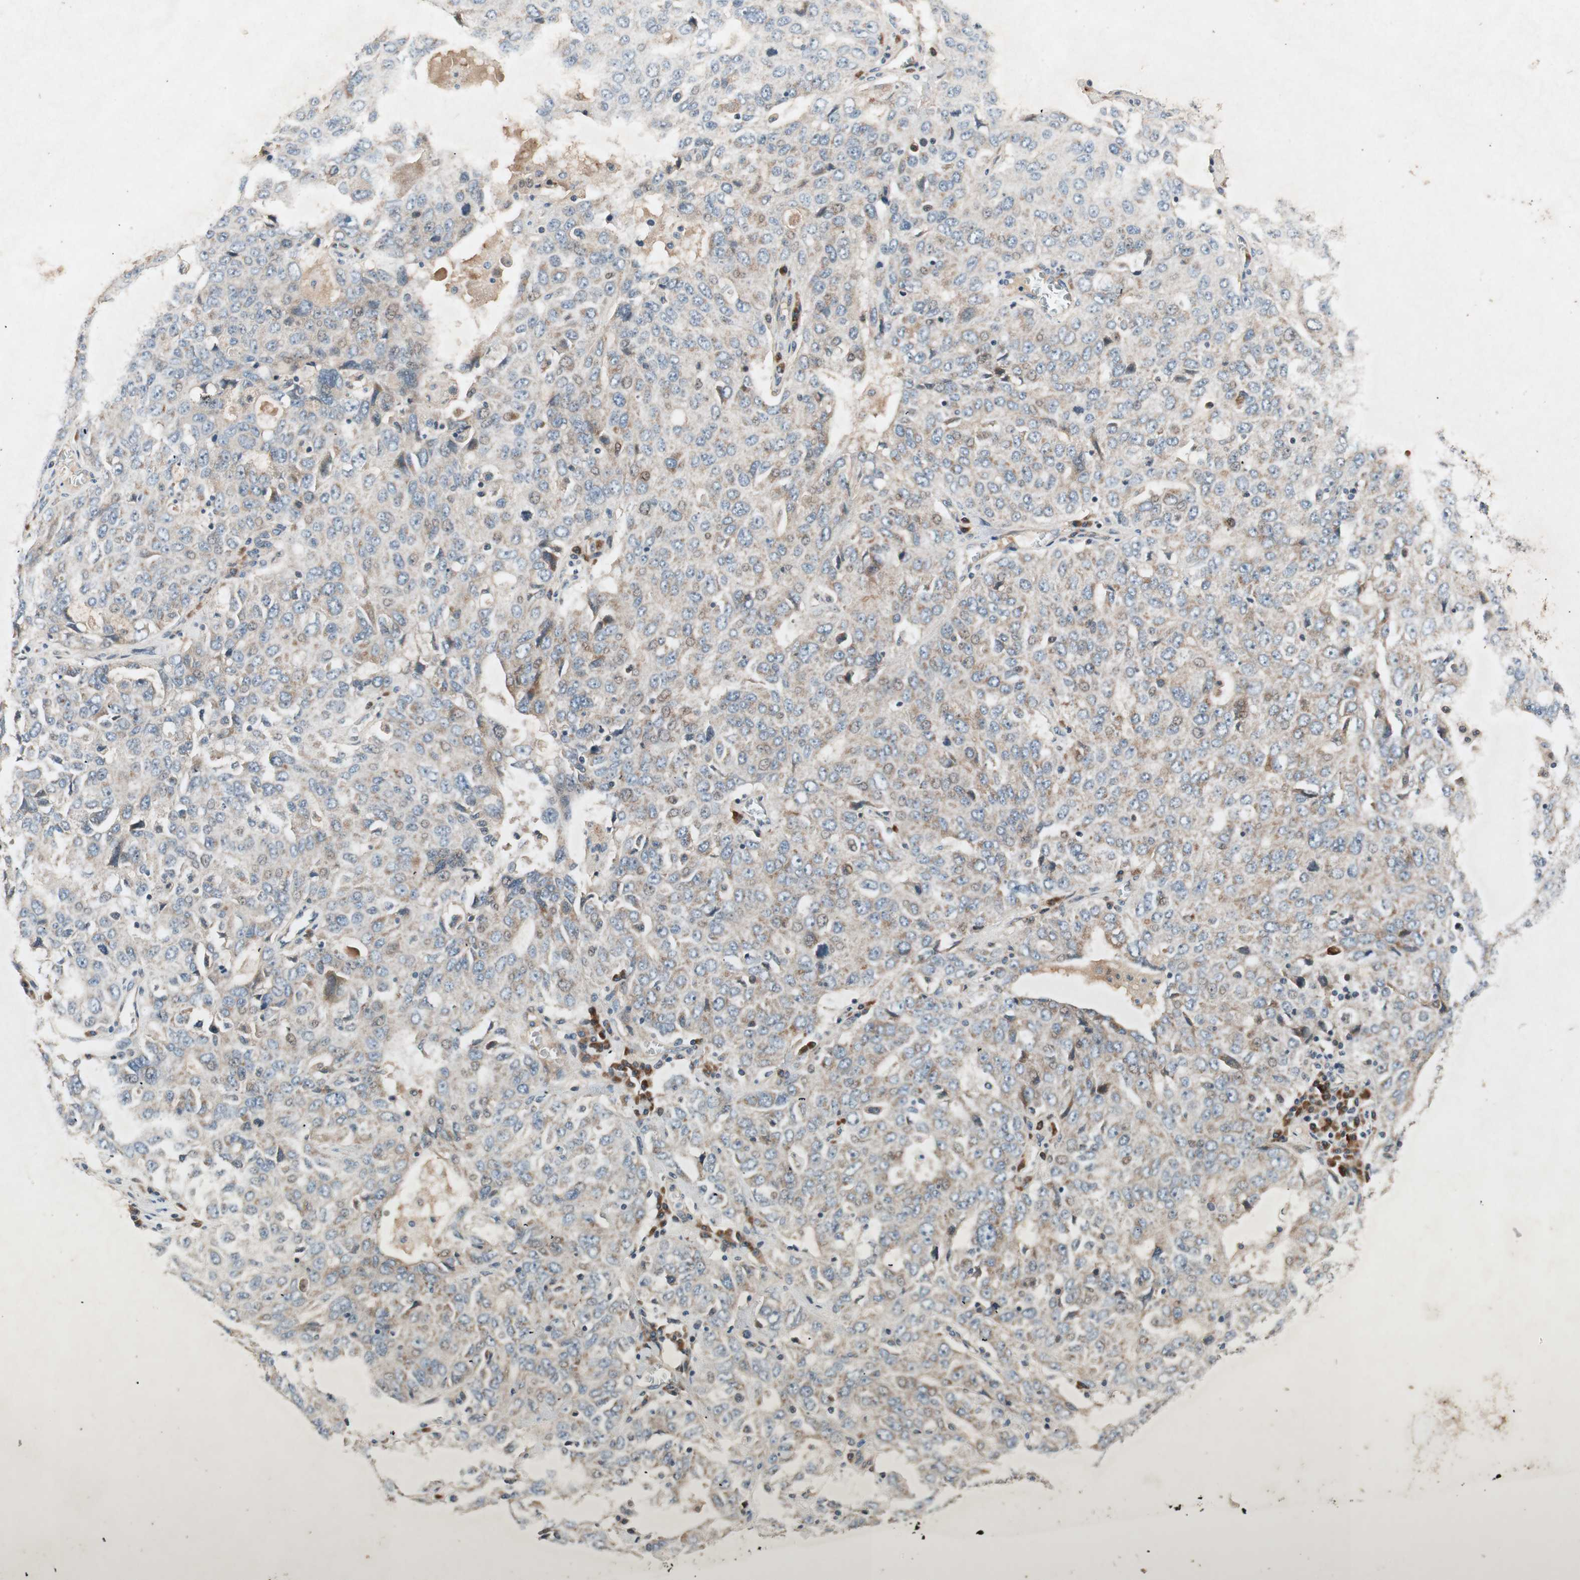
{"staining": {"intensity": "weak", "quantity": "25%-75%", "location": "cytoplasmic/membranous"}, "tissue": "ovarian cancer", "cell_type": "Tumor cells", "image_type": "cancer", "snomed": [{"axis": "morphology", "description": "Carcinoma, endometroid"}, {"axis": "topography", "description": "Ovary"}], "caption": "High-power microscopy captured an immunohistochemistry image of ovarian endometroid carcinoma, revealing weak cytoplasmic/membranous positivity in about 25%-75% of tumor cells.", "gene": "APOO", "patient": {"sex": "female", "age": 62}}